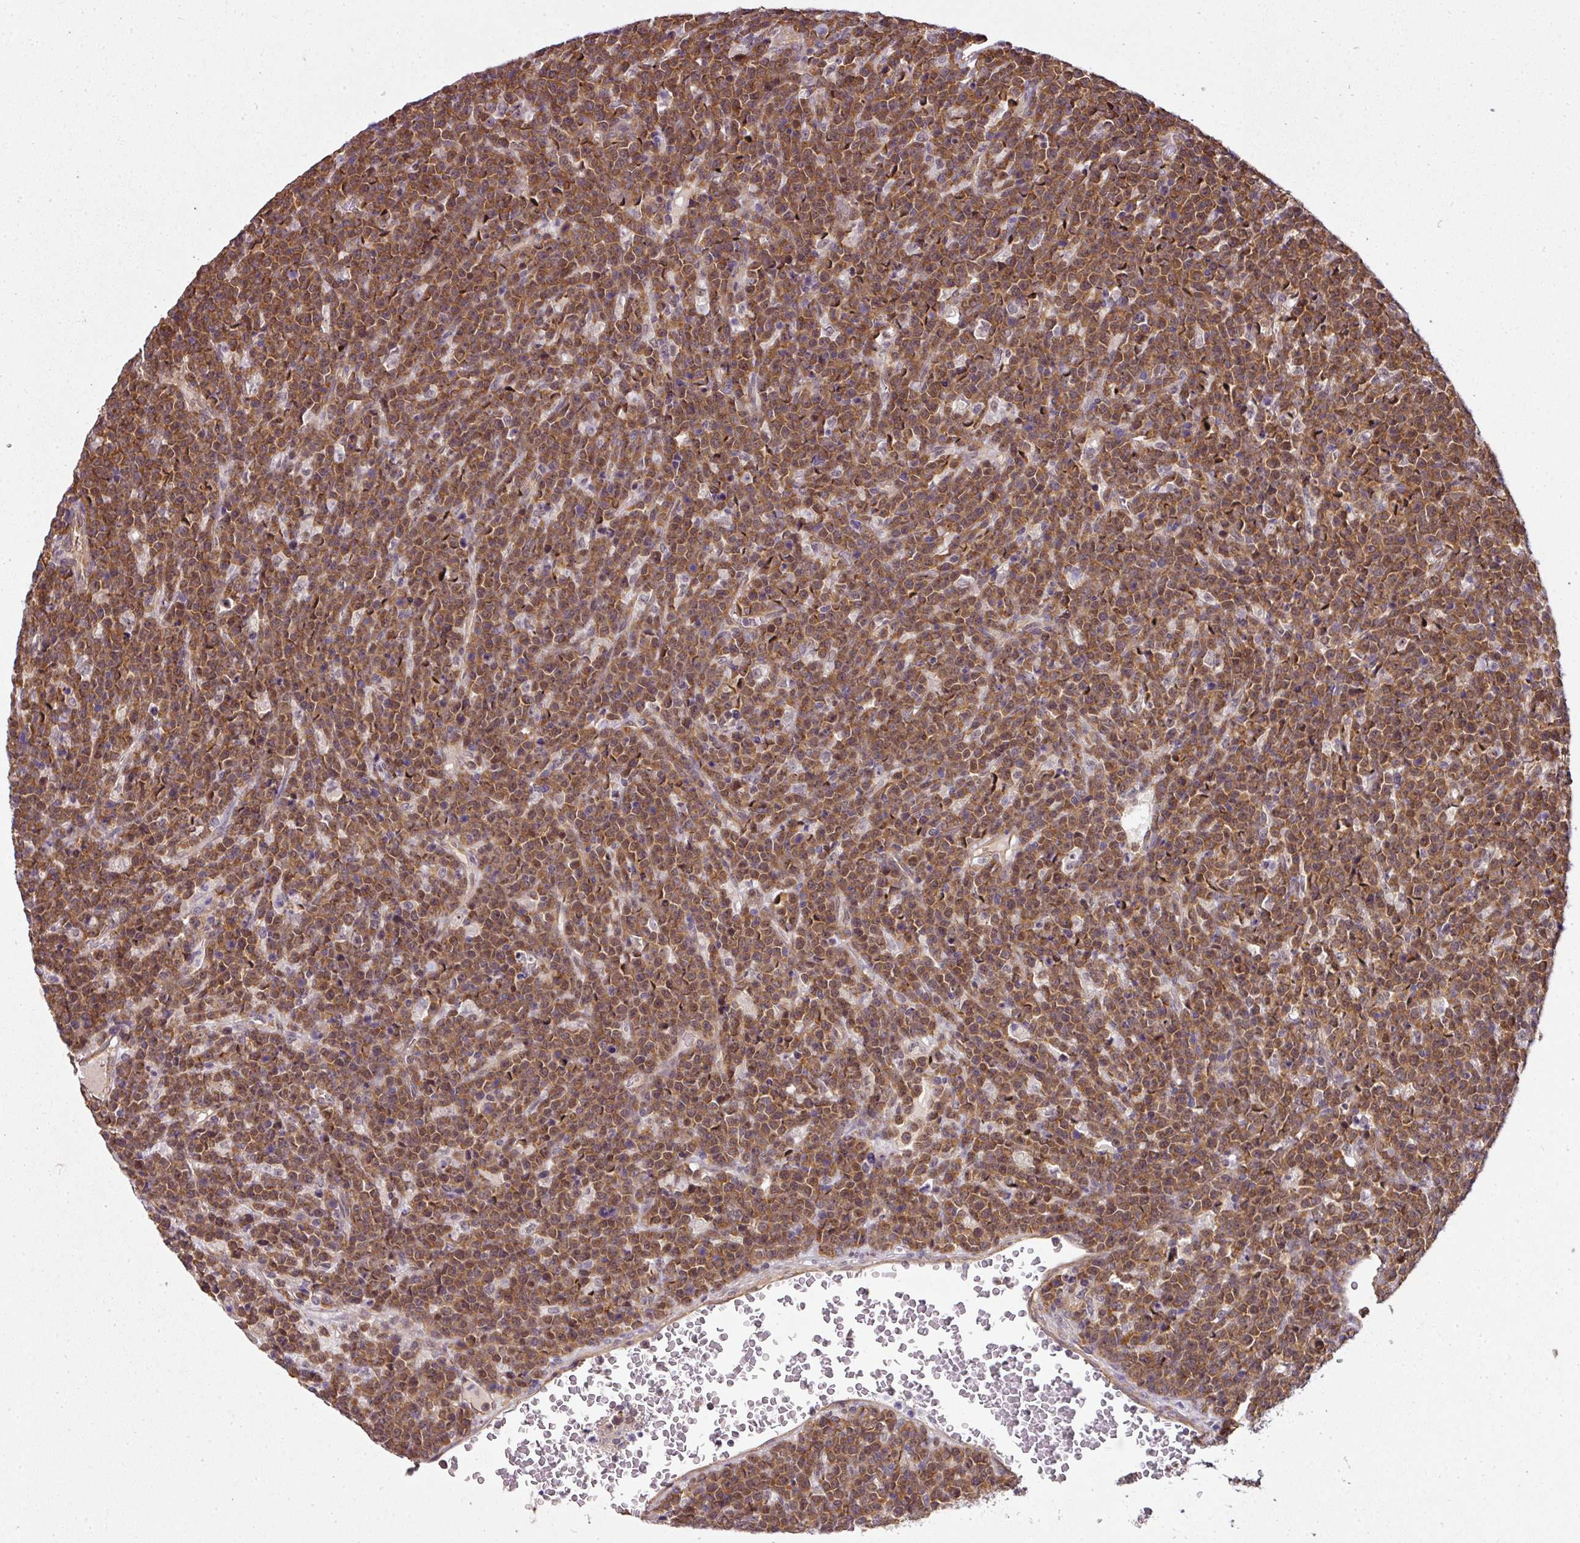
{"staining": {"intensity": "moderate", "quantity": ">75%", "location": "cytoplasmic/membranous,nuclear"}, "tissue": "lymphoma", "cell_type": "Tumor cells", "image_type": "cancer", "snomed": [{"axis": "morphology", "description": "Malignant lymphoma, non-Hodgkin's type, High grade"}, {"axis": "topography", "description": "Ovary"}], "caption": "An image showing moderate cytoplasmic/membranous and nuclear positivity in approximately >75% of tumor cells in lymphoma, as visualized by brown immunohistochemical staining.", "gene": "RBM4B", "patient": {"sex": "female", "age": 56}}